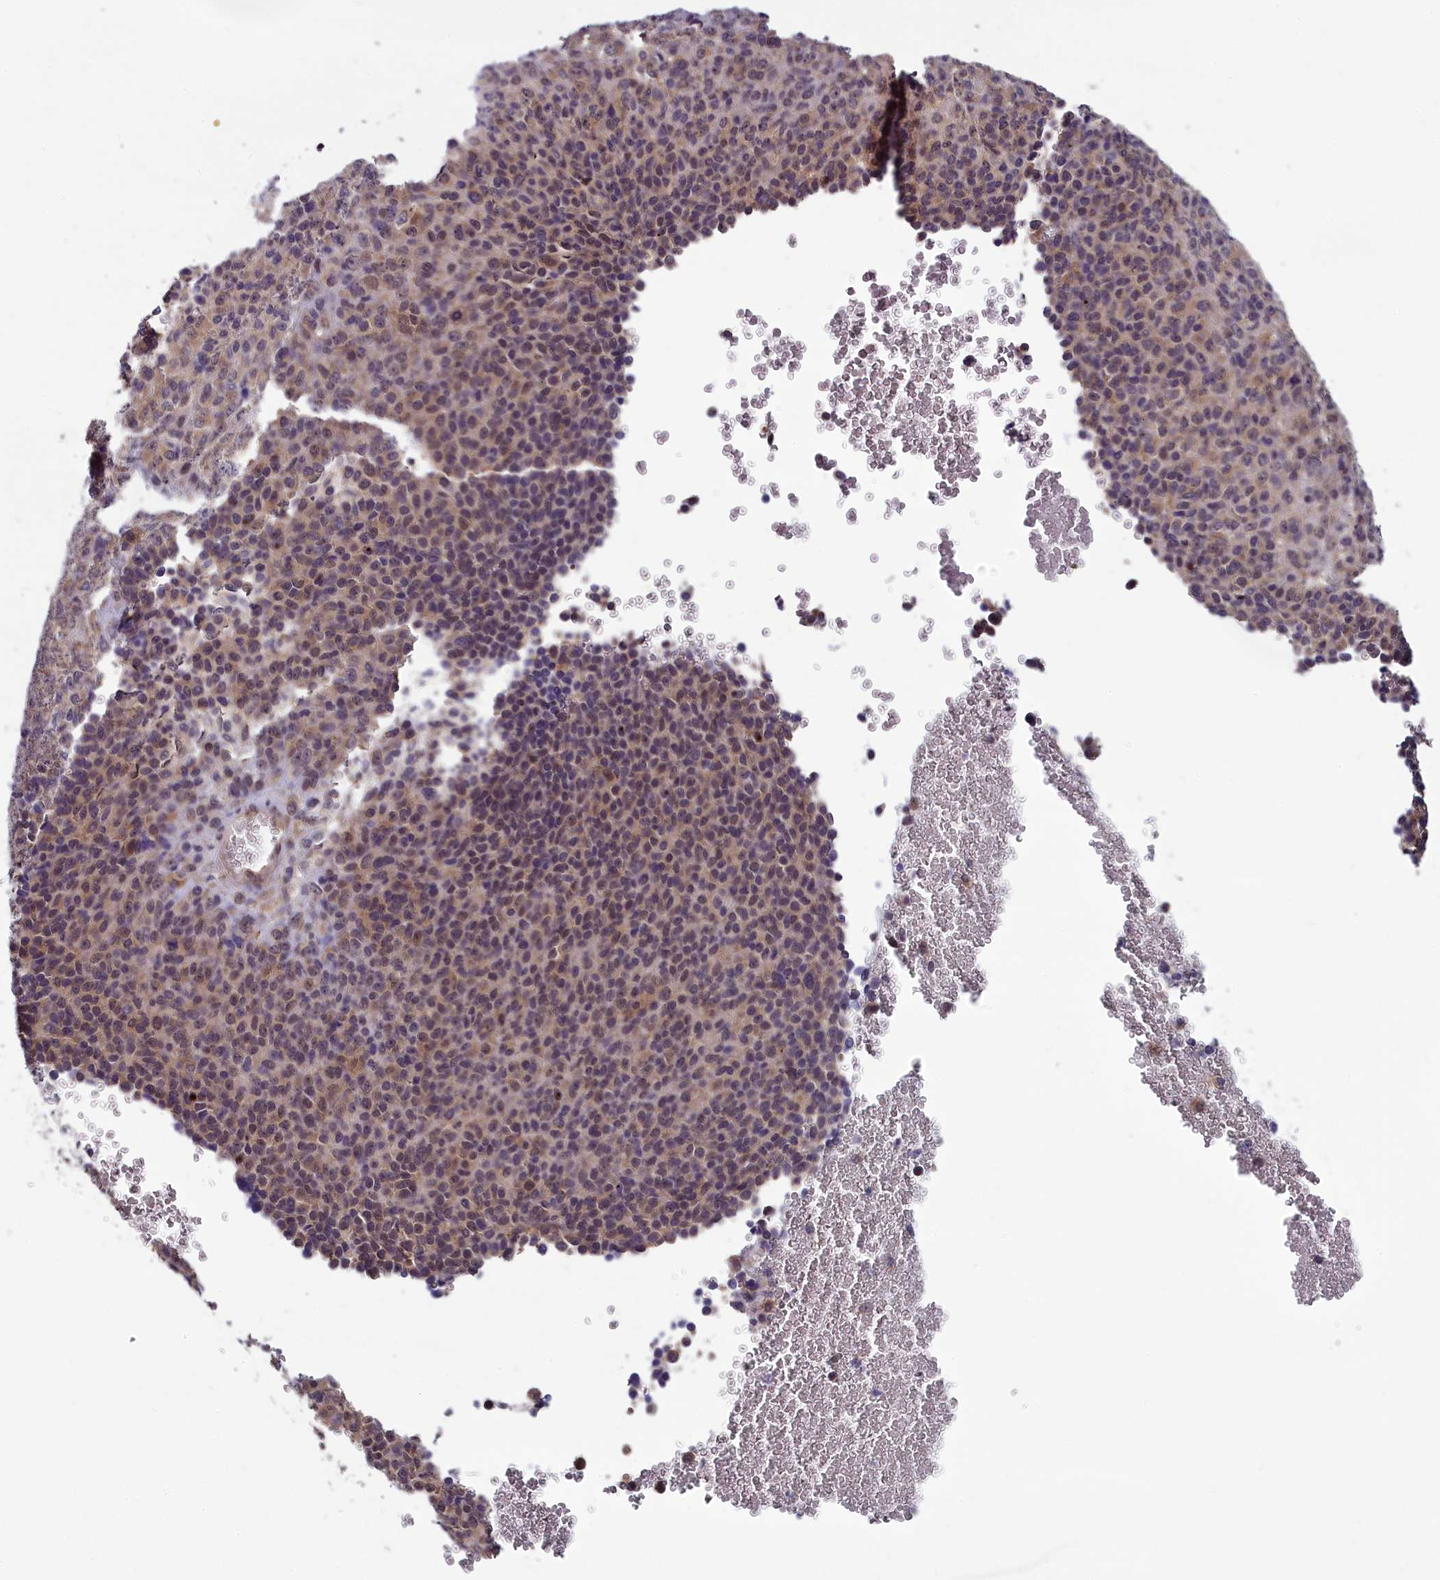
{"staining": {"intensity": "weak", "quantity": "25%-75%", "location": "cytoplasmic/membranous,nuclear"}, "tissue": "melanoma", "cell_type": "Tumor cells", "image_type": "cancer", "snomed": [{"axis": "morphology", "description": "Malignant melanoma, Metastatic site"}, {"axis": "topography", "description": "Brain"}], "caption": "A histopathology image of malignant melanoma (metastatic site) stained for a protein demonstrates weak cytoplasmic/membranous and nuclear brown staining in tumor cells.", "gene": "MRI1", "patient": {"sex": "female", "age": 56}}